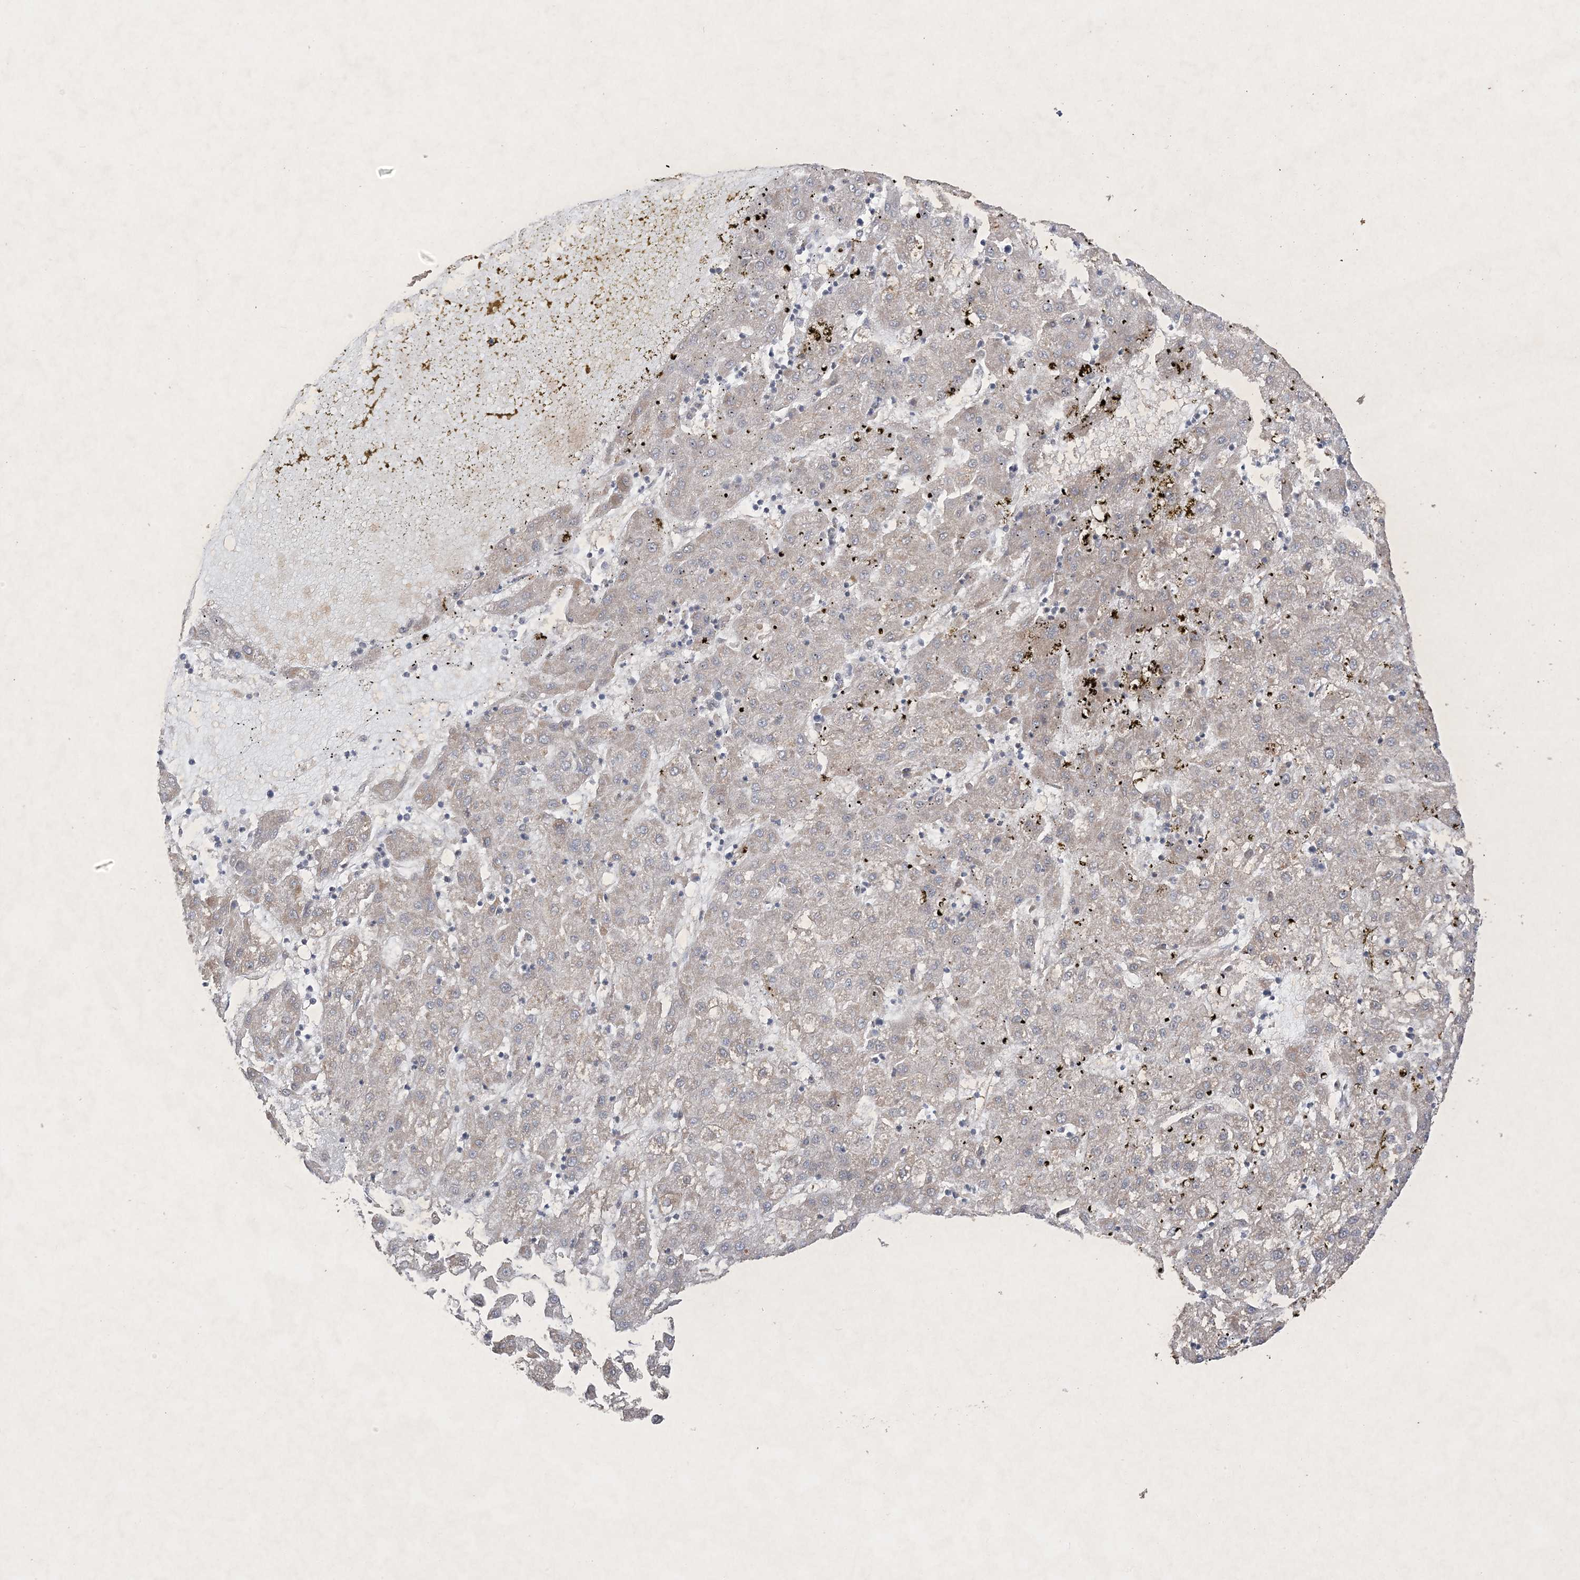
{"staining": {"intensity": "negative", "quantity": "none", "location": "none"}, "tissue": "liver cancer", "cell_type": "Tumor cells", "image_type": "cancer", "snomed": [{"axis": "morphology", "description": "Carcinoma, Hepatocellular, NOS"}, {"axis": "topography", "description": "Liver"}], "caption": "Immunohistochemistry (IHC) micrograph of neoplastic tissue: liver hepatocellular carcinoma stained with DAB exhibits no significant protein staining in tumor cells.", "gene": "PRSS36", "patient": {"sex": "male", "age": 72}}